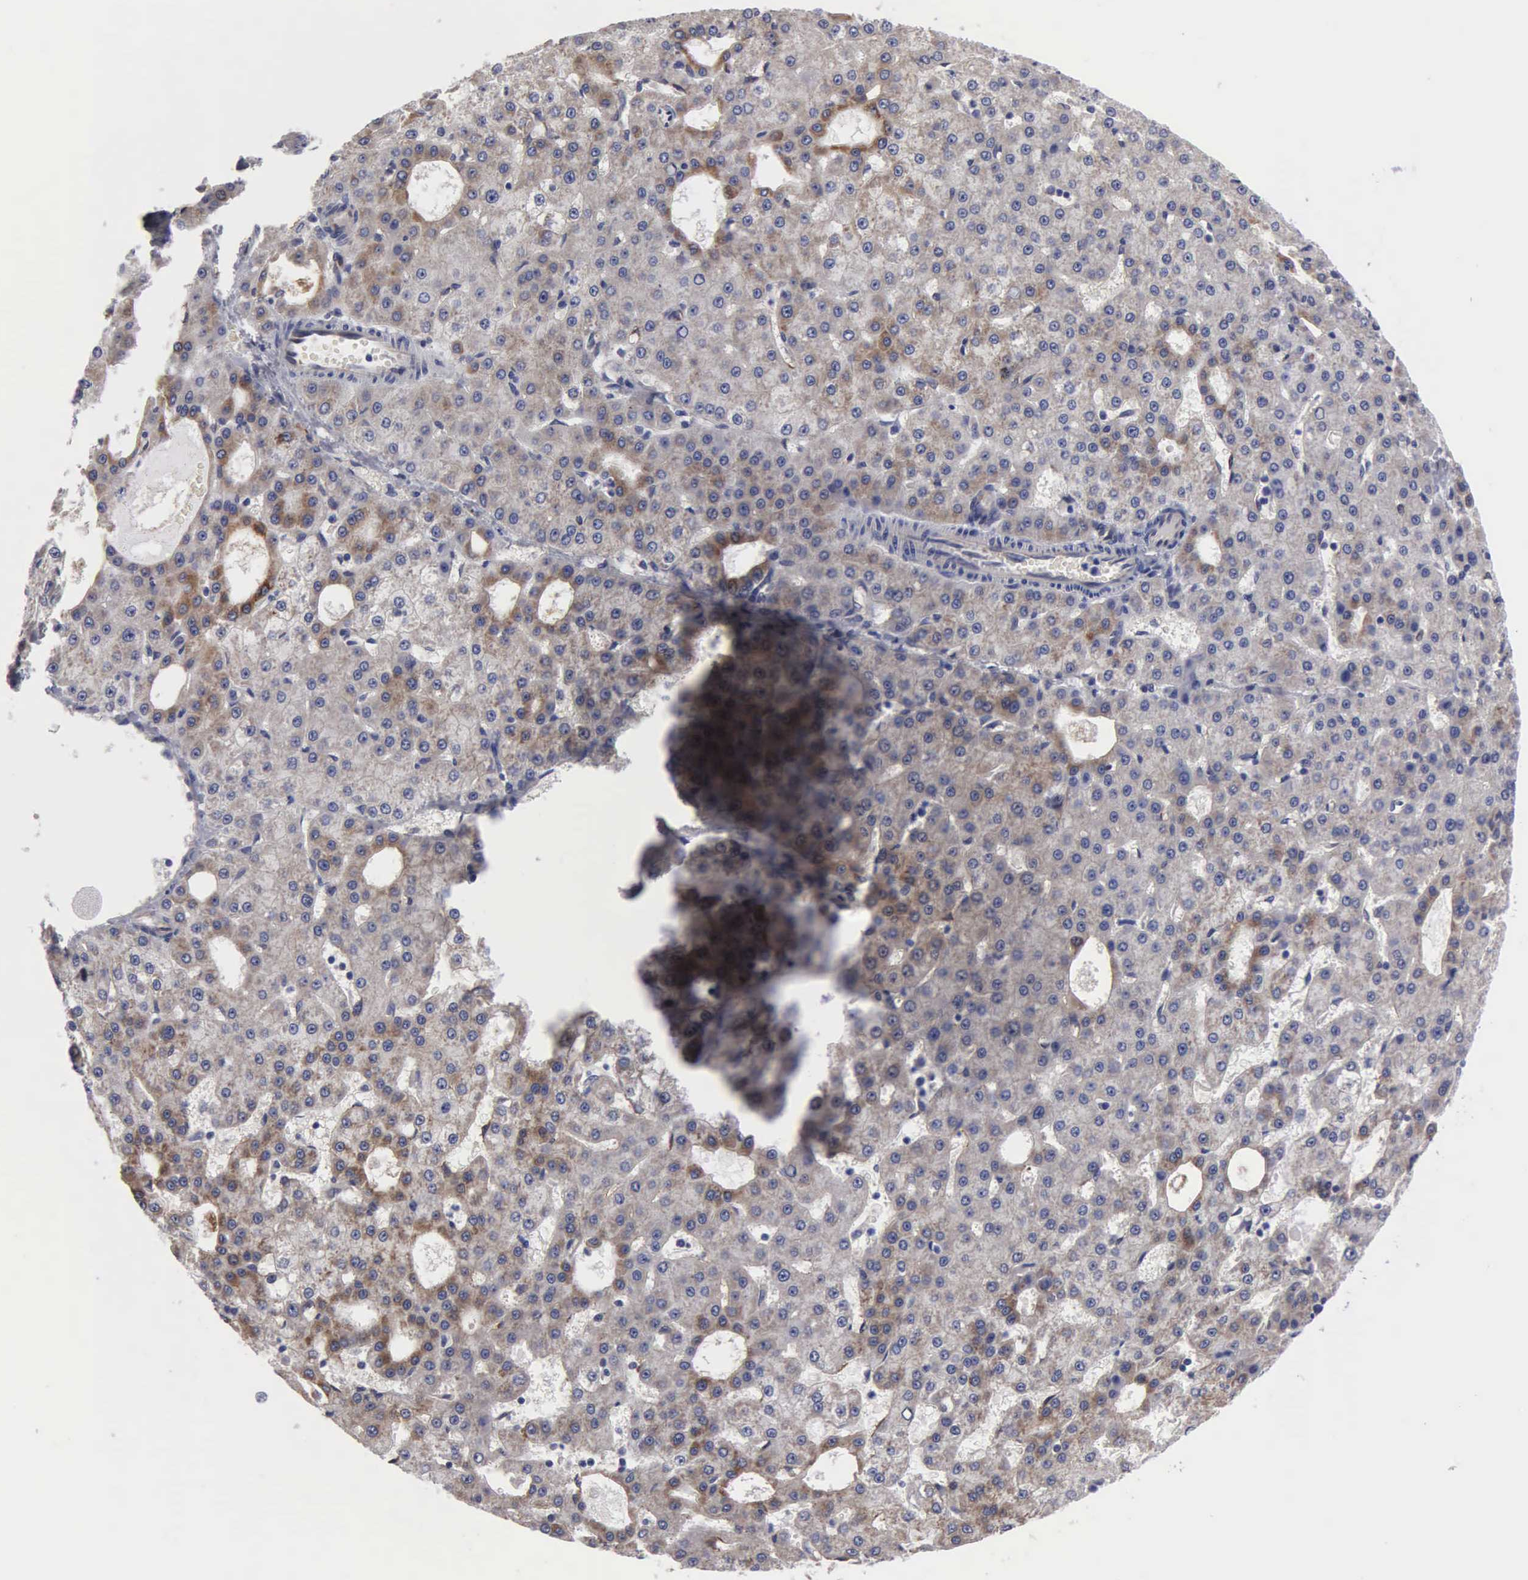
{"staining": {"intensity": "weak", "quantity": "25%-75%", "location": "cytoplasmic/membranous"}, "tissue": "liver cancer", "cell_type": "Tumor cells", "image_type": "cancer", "snomed": [{"axis": "morphology", "description": "Carcinoma, Hepatocellular, NOS"}, {"axis": "topography", "description": "Liver"}], "caption": "DAB (3,3'-diaminobenzidine) immunohistochemical staining of hepatocellular carcinoma (liver) reveals weak cytoplasmic/membranous protein positivity in approximately 25%-75% of tumor cells.", "gene": "RDX", "patient": {"sex": "male", "age": 47}}